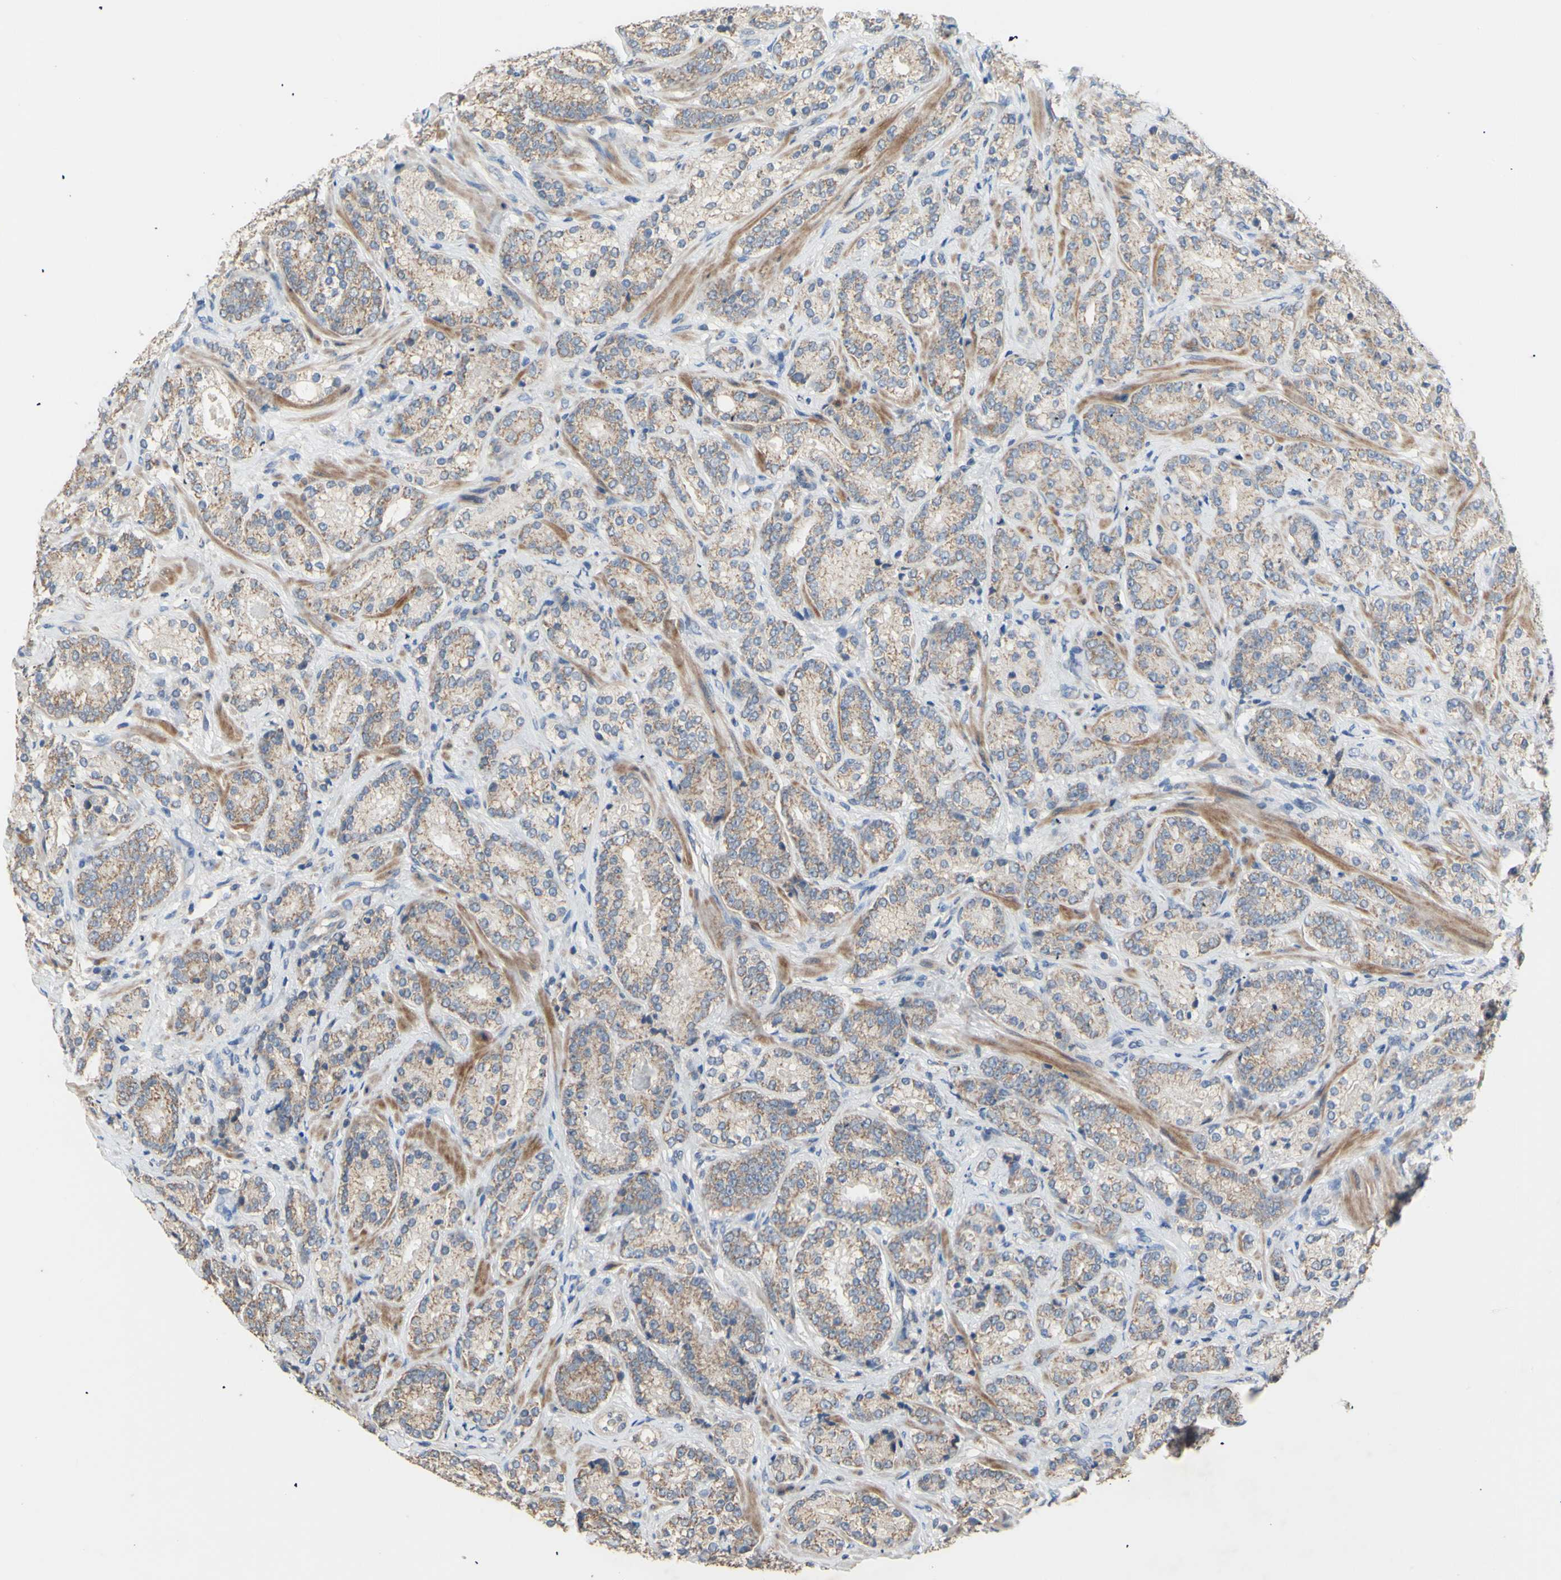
{"staining": {"intensity": "moderate", "quantity": ">75%", "location": "cytoplasmic/membranous"}, "tissue": "prostate cancer", "cell_type": "Tumor cells", "image_type": "cancer", "snomed": [{"axis": "morphology", "description": "Adenocarcinoma, High grade"}, {"axis": "topography", "description": "Prostate"}], "caption": "A medium amount of moderate cytoplasmic/membranous expression is present in about >75% of tumor cells in prostate high-grade adenocarcinoma tissue. The staining was performed using DAB (3,3'-diaminobenzidine) to visualize the protein expression in brown, while the nuclei were stained in blue with hematoxylin (Magnification: 20x).", "gene": "PTGIS", "patient": {"sex": "male", "age": 61}}